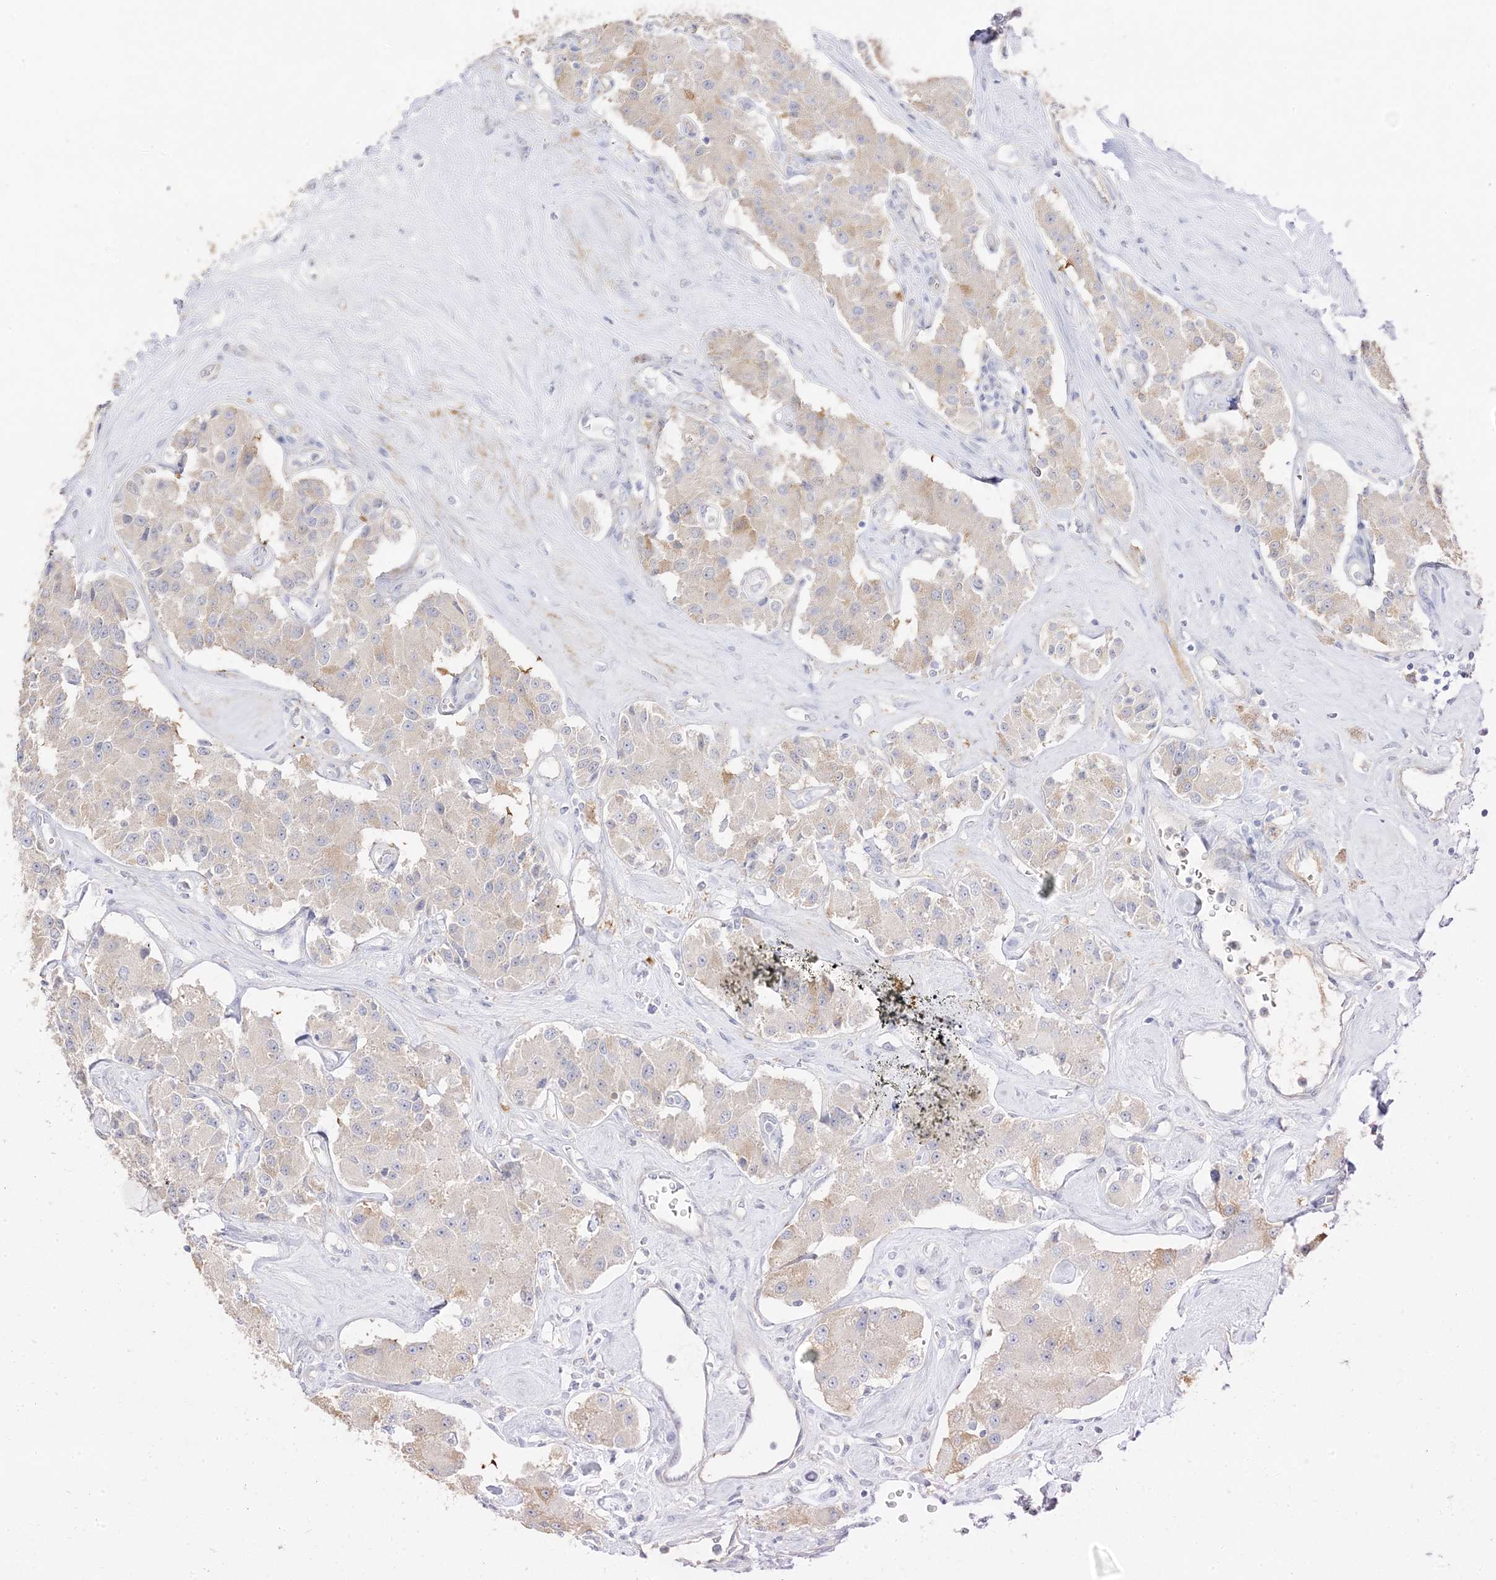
{"staining": {"intensity": "moderate", "quantity": "<25%", "location": "cytoplasmic/membranous"}, "tissue": "carcinoid", "cell_type": "Tumor cells", "image_type": "cancer", "snomed": [{"axis": "morphology", "description": "Carcinoid, malignant, NOS"}, {"axis": "topography", "description": "Pancreas"}], "caption": "Carcinoid (malignant) stained for a protein (brown) displays moderate cytoplasmic/membranous positive expression in approximately <25% of tumor cells.", "gene": "TRANK1", "patient": {"sex": "male", "age": 41}}